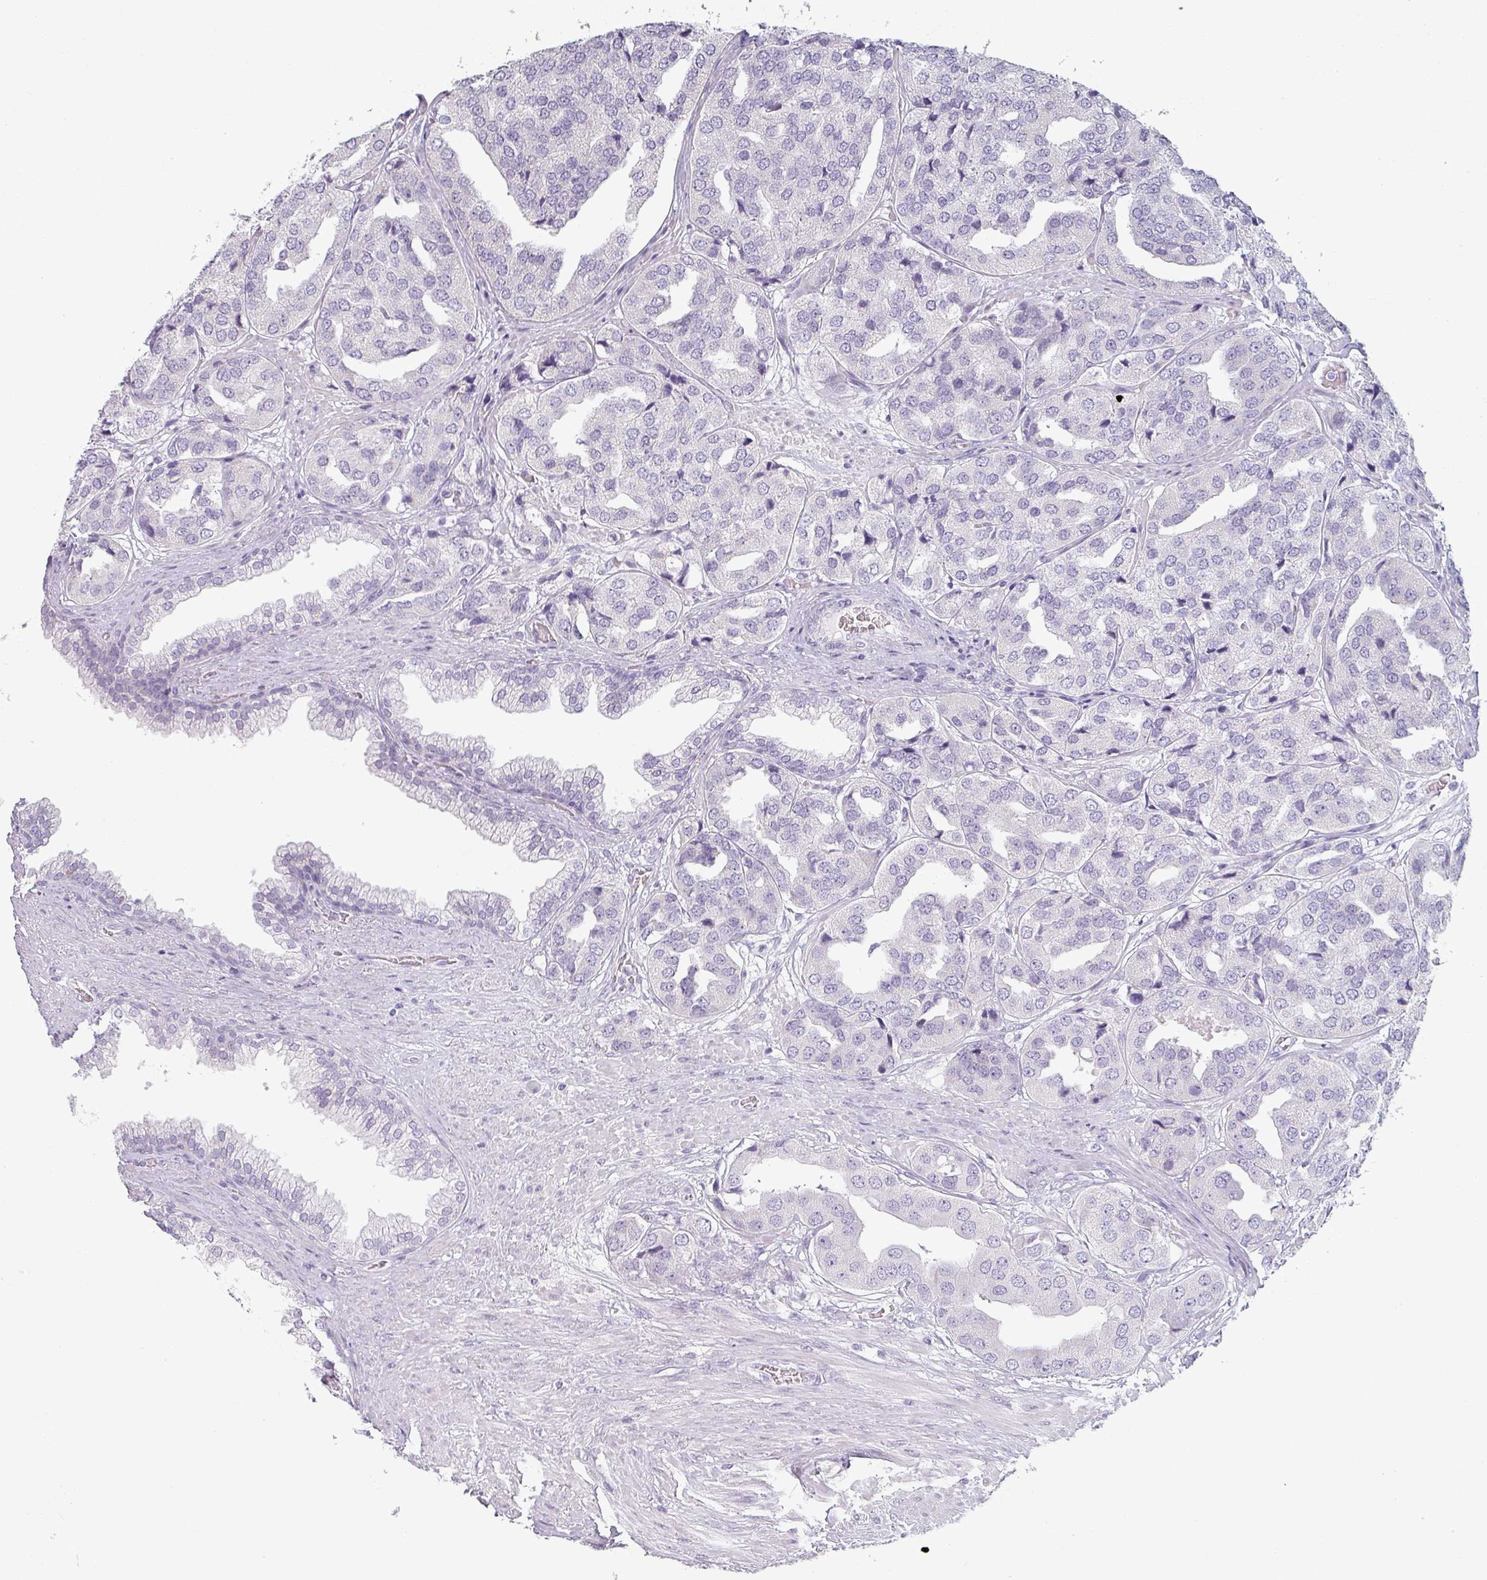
{"staining": {"intensity": "negative", "quantity": "none", "location": "none"}, "tissue": "prostate cancer", "cell_type": "Tumor cells", "image_type": "cancer", "snomed": [{"axis": "morphology", "description": "Adenocarcinoma, High grade"}, {"axis": "topography", "description": "Prostate"}], "caption": "This is an IHC micrograph of prostate high-grade adenocarcinoma. There is no staining in tumor cells.", "gene": "SFTPA1", "patient": {"sex": "male", "age": 63}}